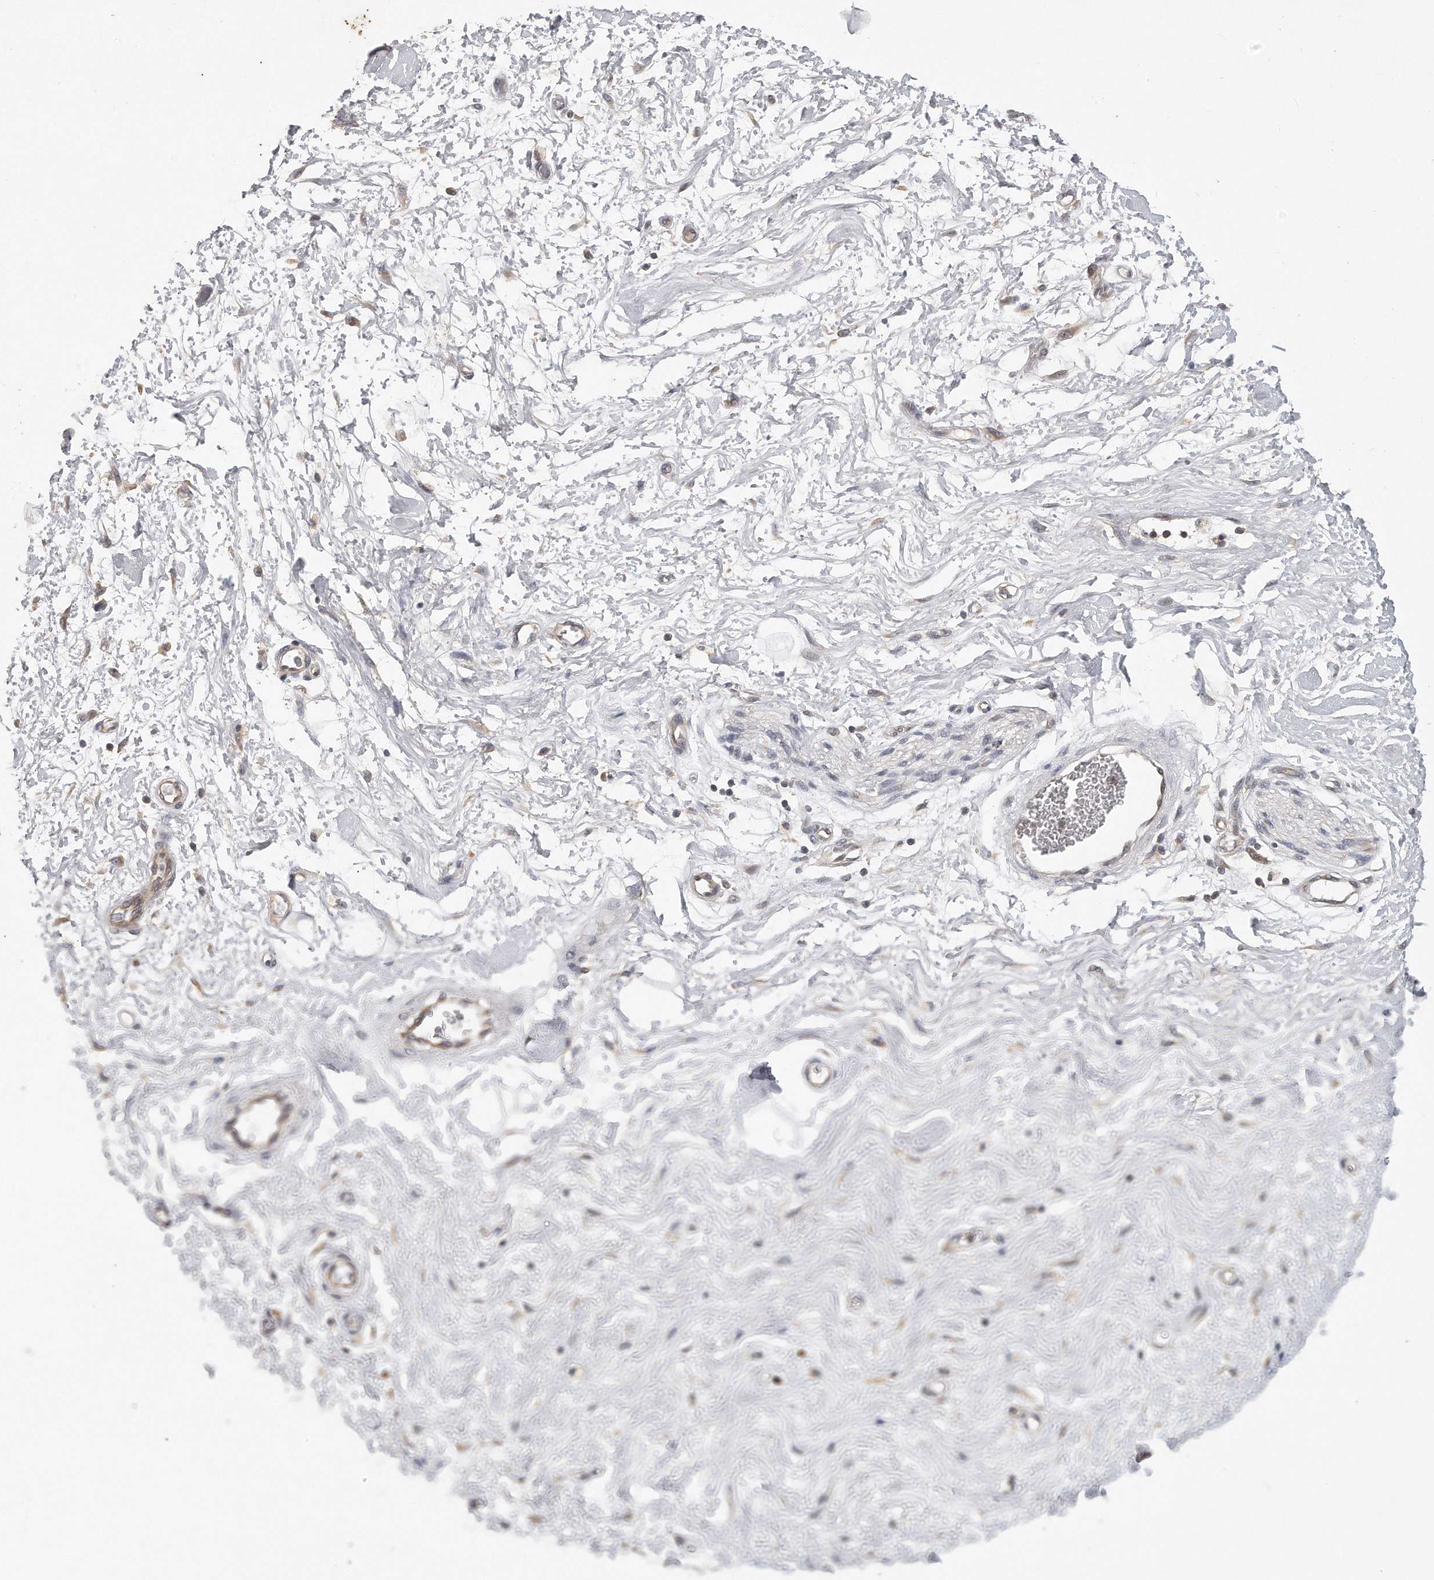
{"staining": {"intensity": "negative", "quantity": "none", "location": "none"}, "tissue": "soft tissue", "cell_type": "Fibroblasts", "image_type": "normal", "snomed": [{"axis": "morphology", "description": "Normal tissue, NOS"}, {"axis": "morphology", "description": "Adenocarcinoma, NOS"}, {"axis": "topography", "description": "Pancreas"}, {"axis": "topography", "description": "Peripheral nerve tissue"}], "caption": "IHC photomicrograph of benign human soft tissue stained for a protein (brown), which displays no expression in fibroblasts.", "gene": "EIF3I", "patient": {"sex": "male", "age": 59}}